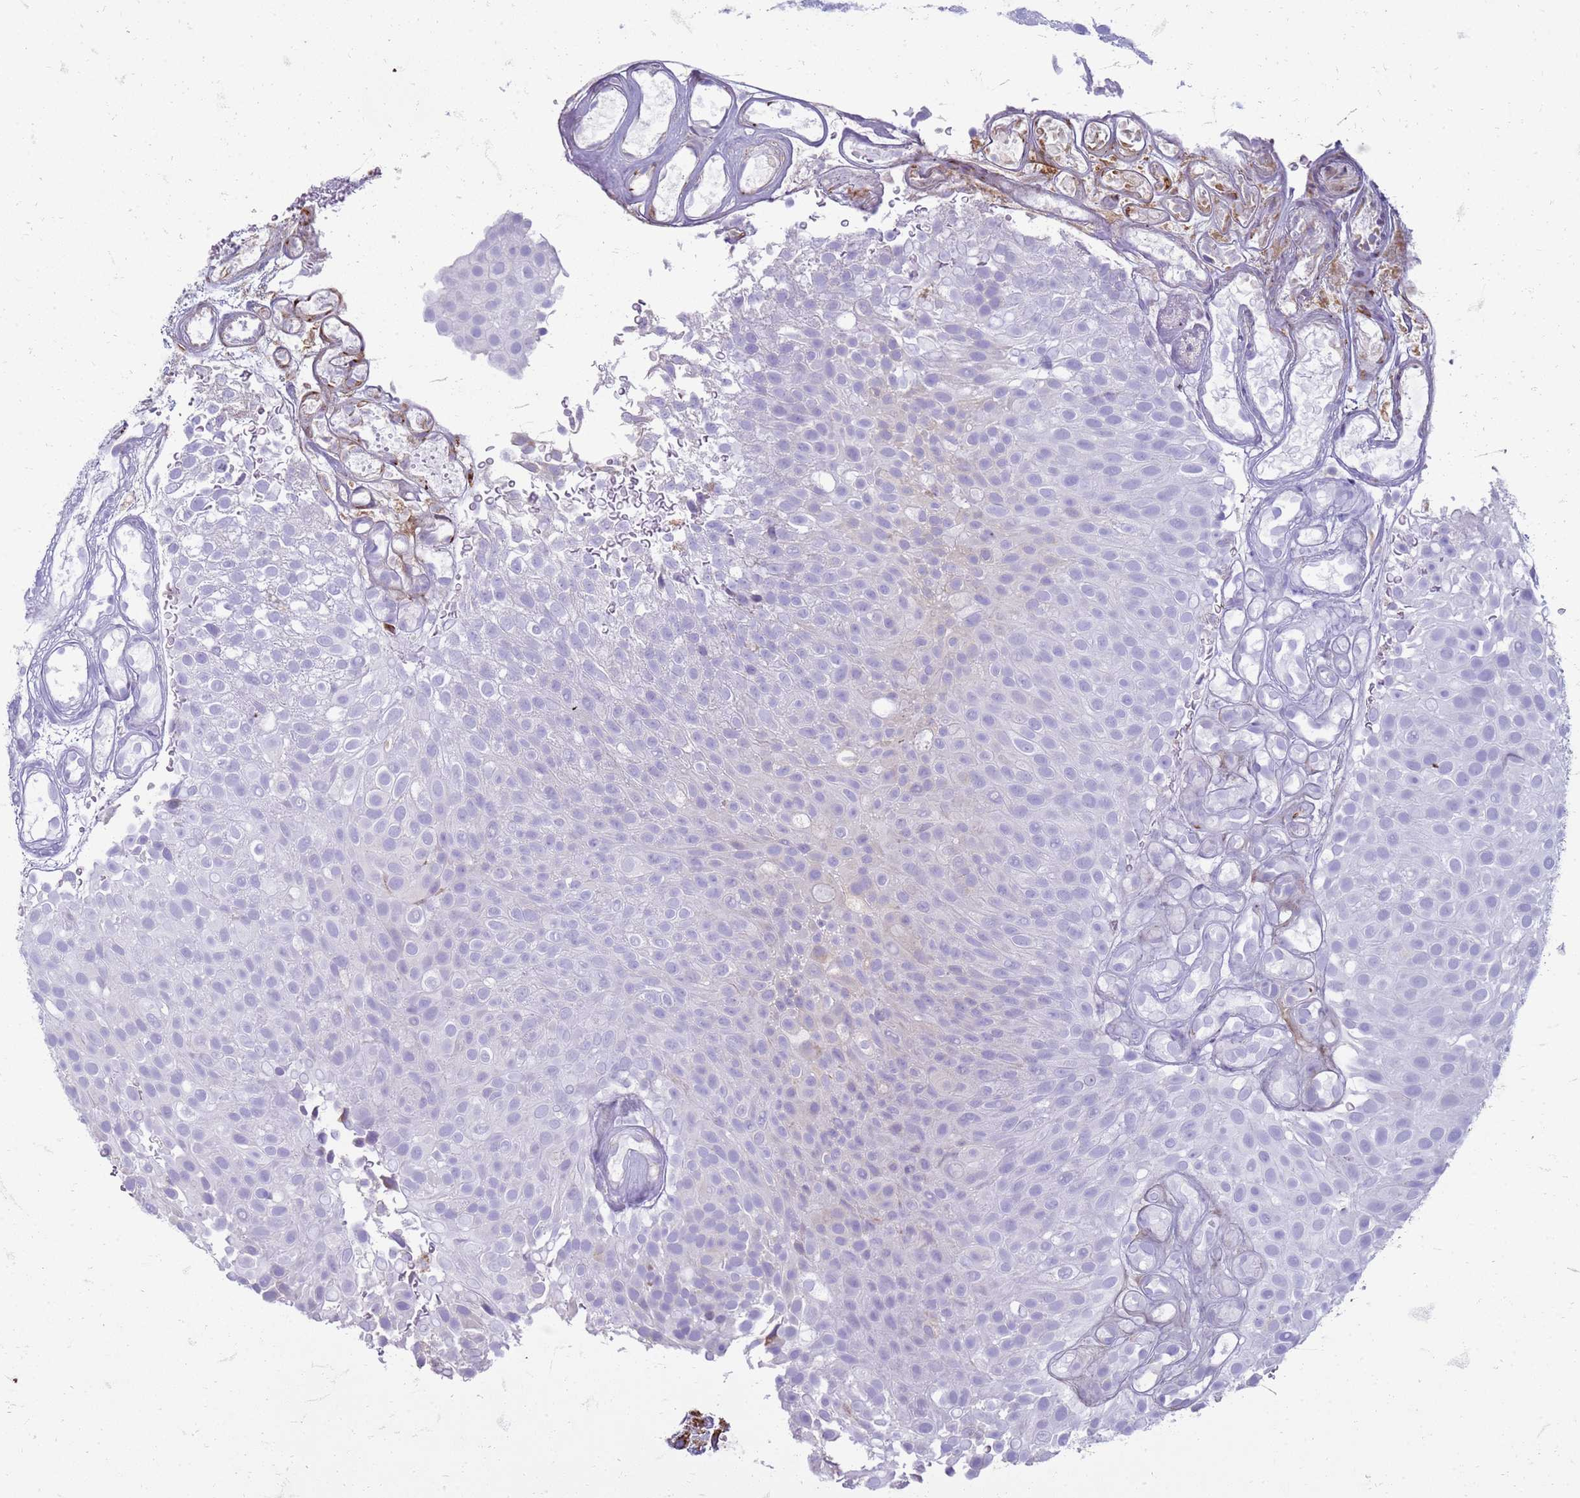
{"staining": {"intensity": "negative", "quantity": "none", "location": "none"}, "tissue": "urothelial cancer", "cell_type": "Tumor cells", "image_type": "cancer", "snomed": [{"axis": "morphology", "description": "Urothelial carcinoma, Low grade"}, {"axis": "topography", "description": "Urinary bladder"}], "caption": "Protein analysis of urothelial carcinoma (low-grade) displays no significant positivity in tumor cells.", "gene": "PDK3", "patient": {"sex": "male", "age": 78}}